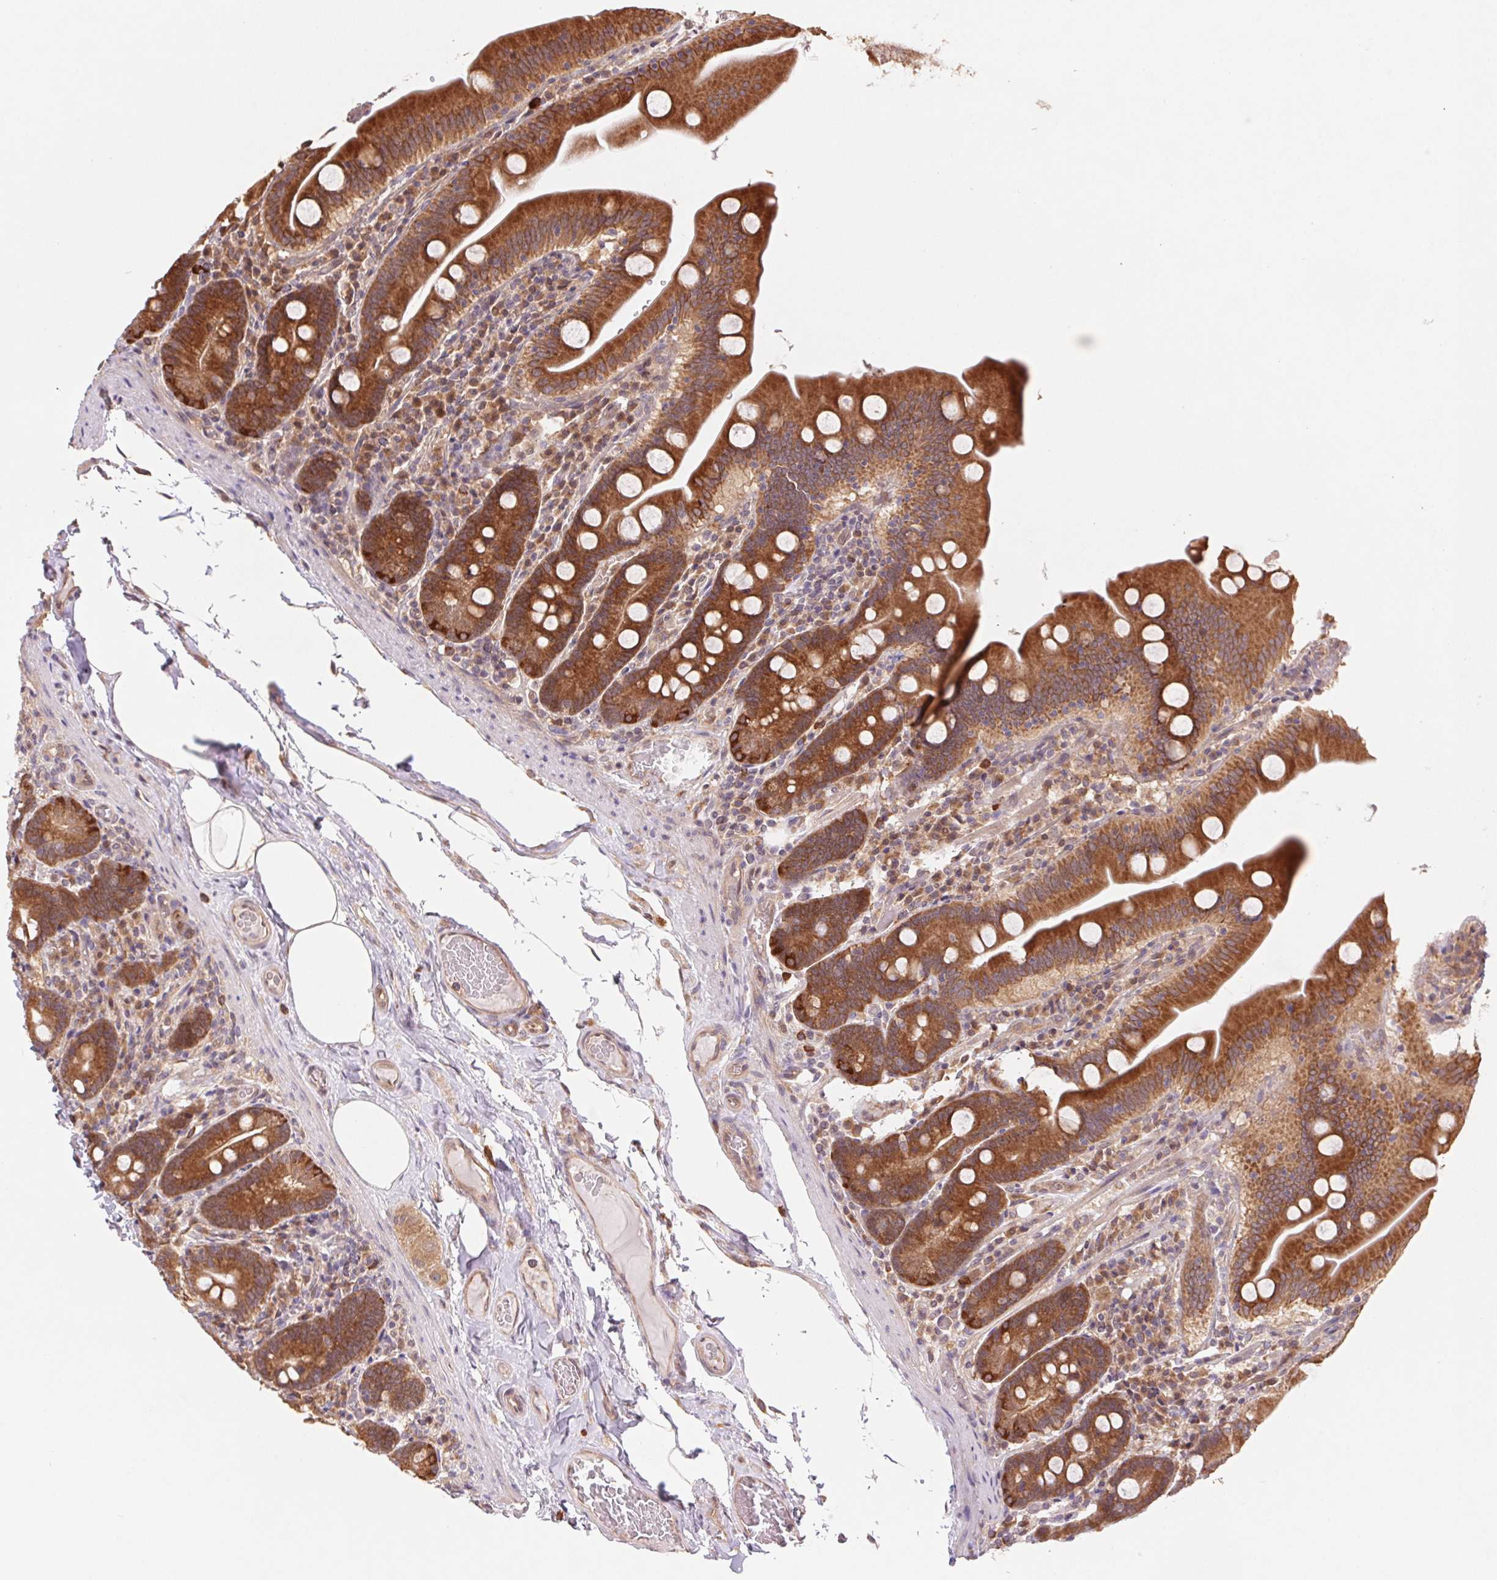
{"staining": {"intensity": "moderate", "quantity": ">75%", "location": "cytoplasmic/membranous"}, "tissue": "small intestine", "cell_type": "Glandular cells", "image_type": "normal", "snomed": [{"axis": "morphology", "description": "Normal tissue, NOS"}, {"axis": "topography", "description": "Small intestine"}], "caption": "Immunohistochemistry (IHC) of unremarkable small intestine shows medium levels of moderate cytoplasmic/membranous staining in approximately >75% of glandular cells. (DAB IHC with brightfield microscopy, high magnification).", "gene": "RRM1", "patient": {"sex": "male", "age": 37}}